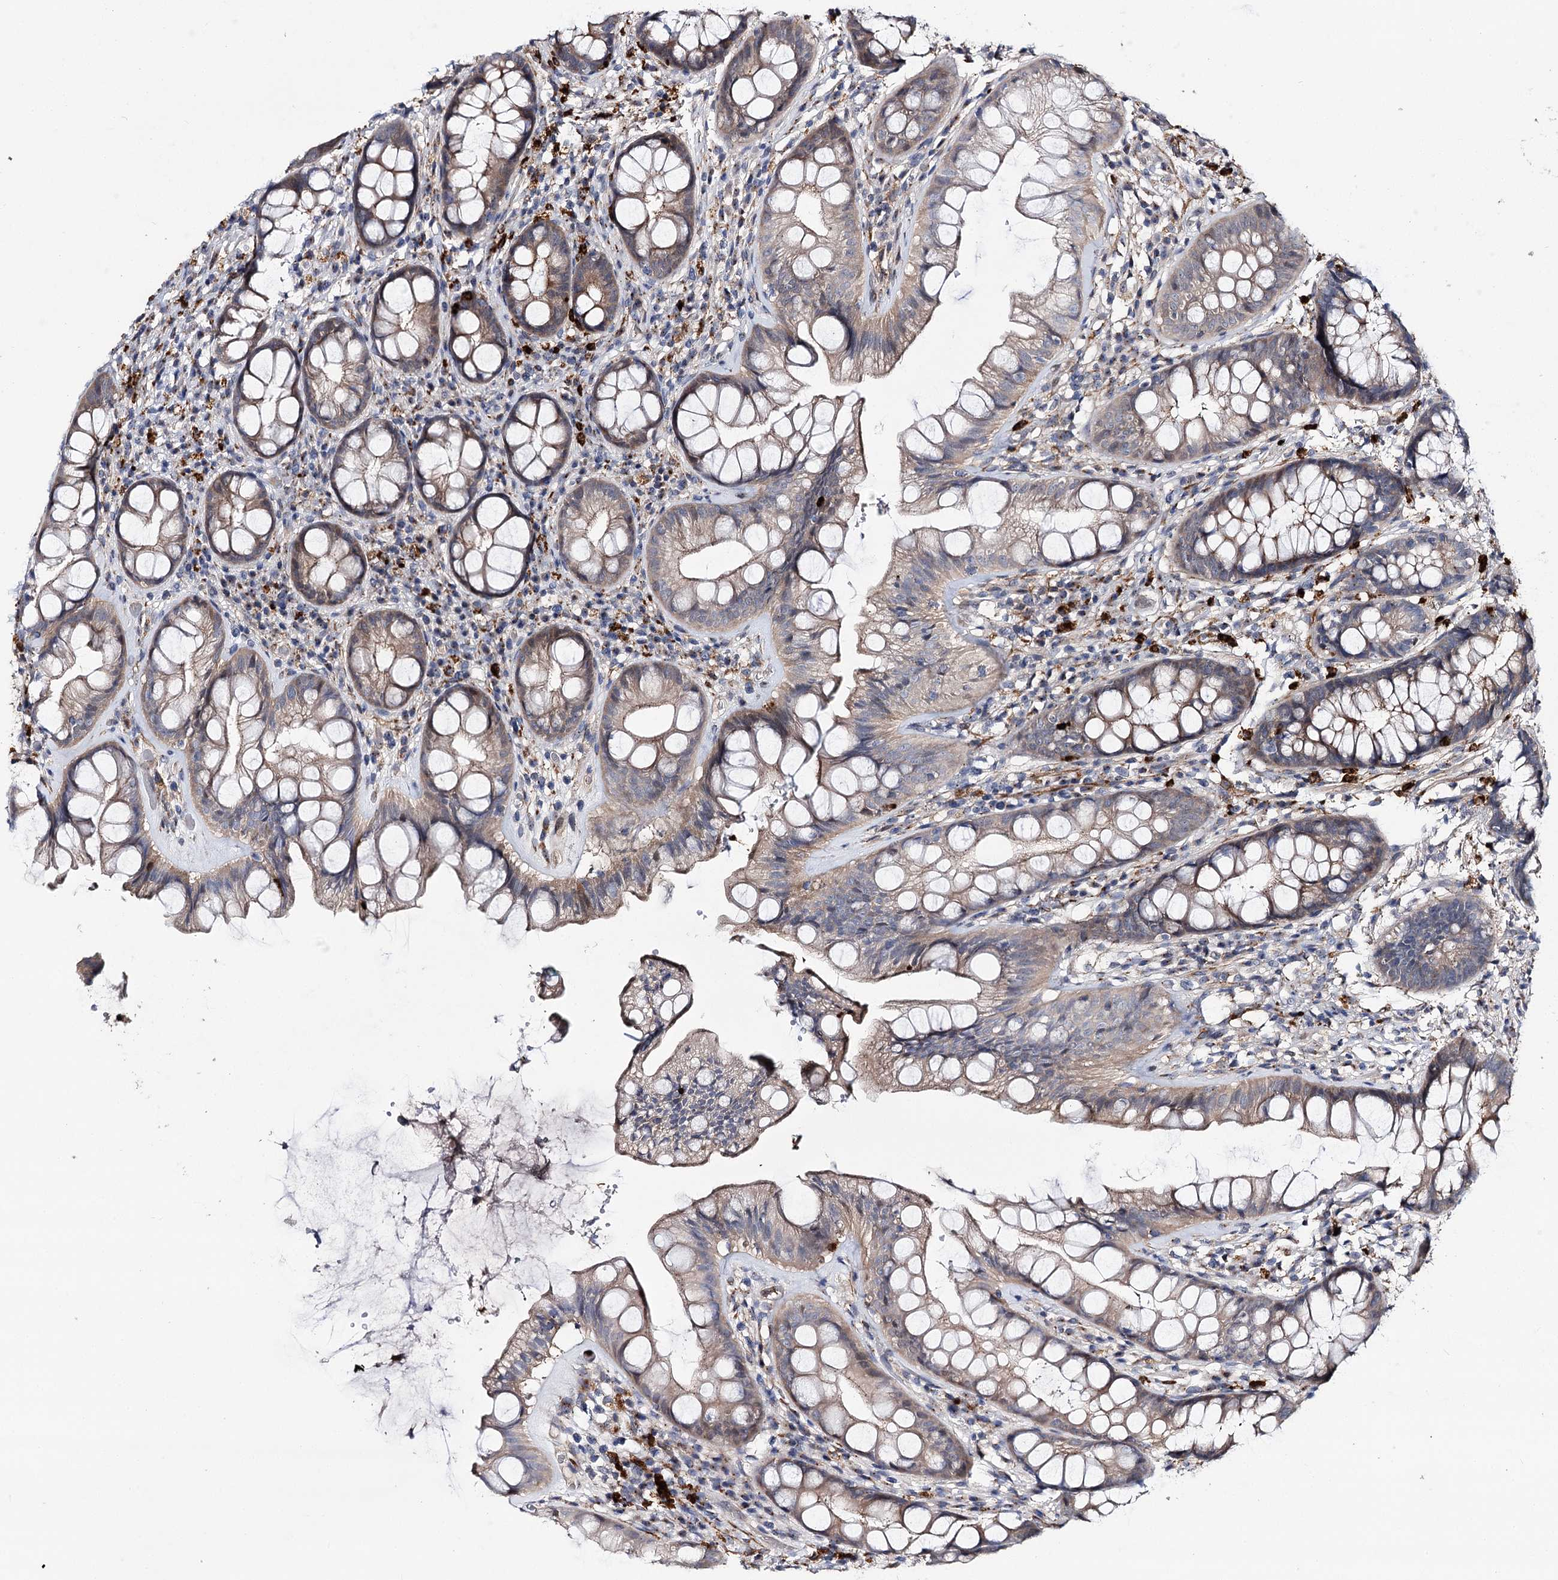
{"staining": {"intensity": "moderate", "quantity": "25%-75%", "location": "cytoplasmic/membranous"}, "tissue": "rectum", "cell_type": "Glandular cells", "image_type": "normal", "snomed": [{"axis": "morphology", "description": "Normal tissue, NOS"}, {"axis": "topography", "description": "Rectum"}], "caption": "A brown stain labels moderate cytoplasmic/membranous positivity of a protein in glandular cells of normal rectum.", "gene": "MINDY3", "patient": {"sex": "male", "age": 74}}